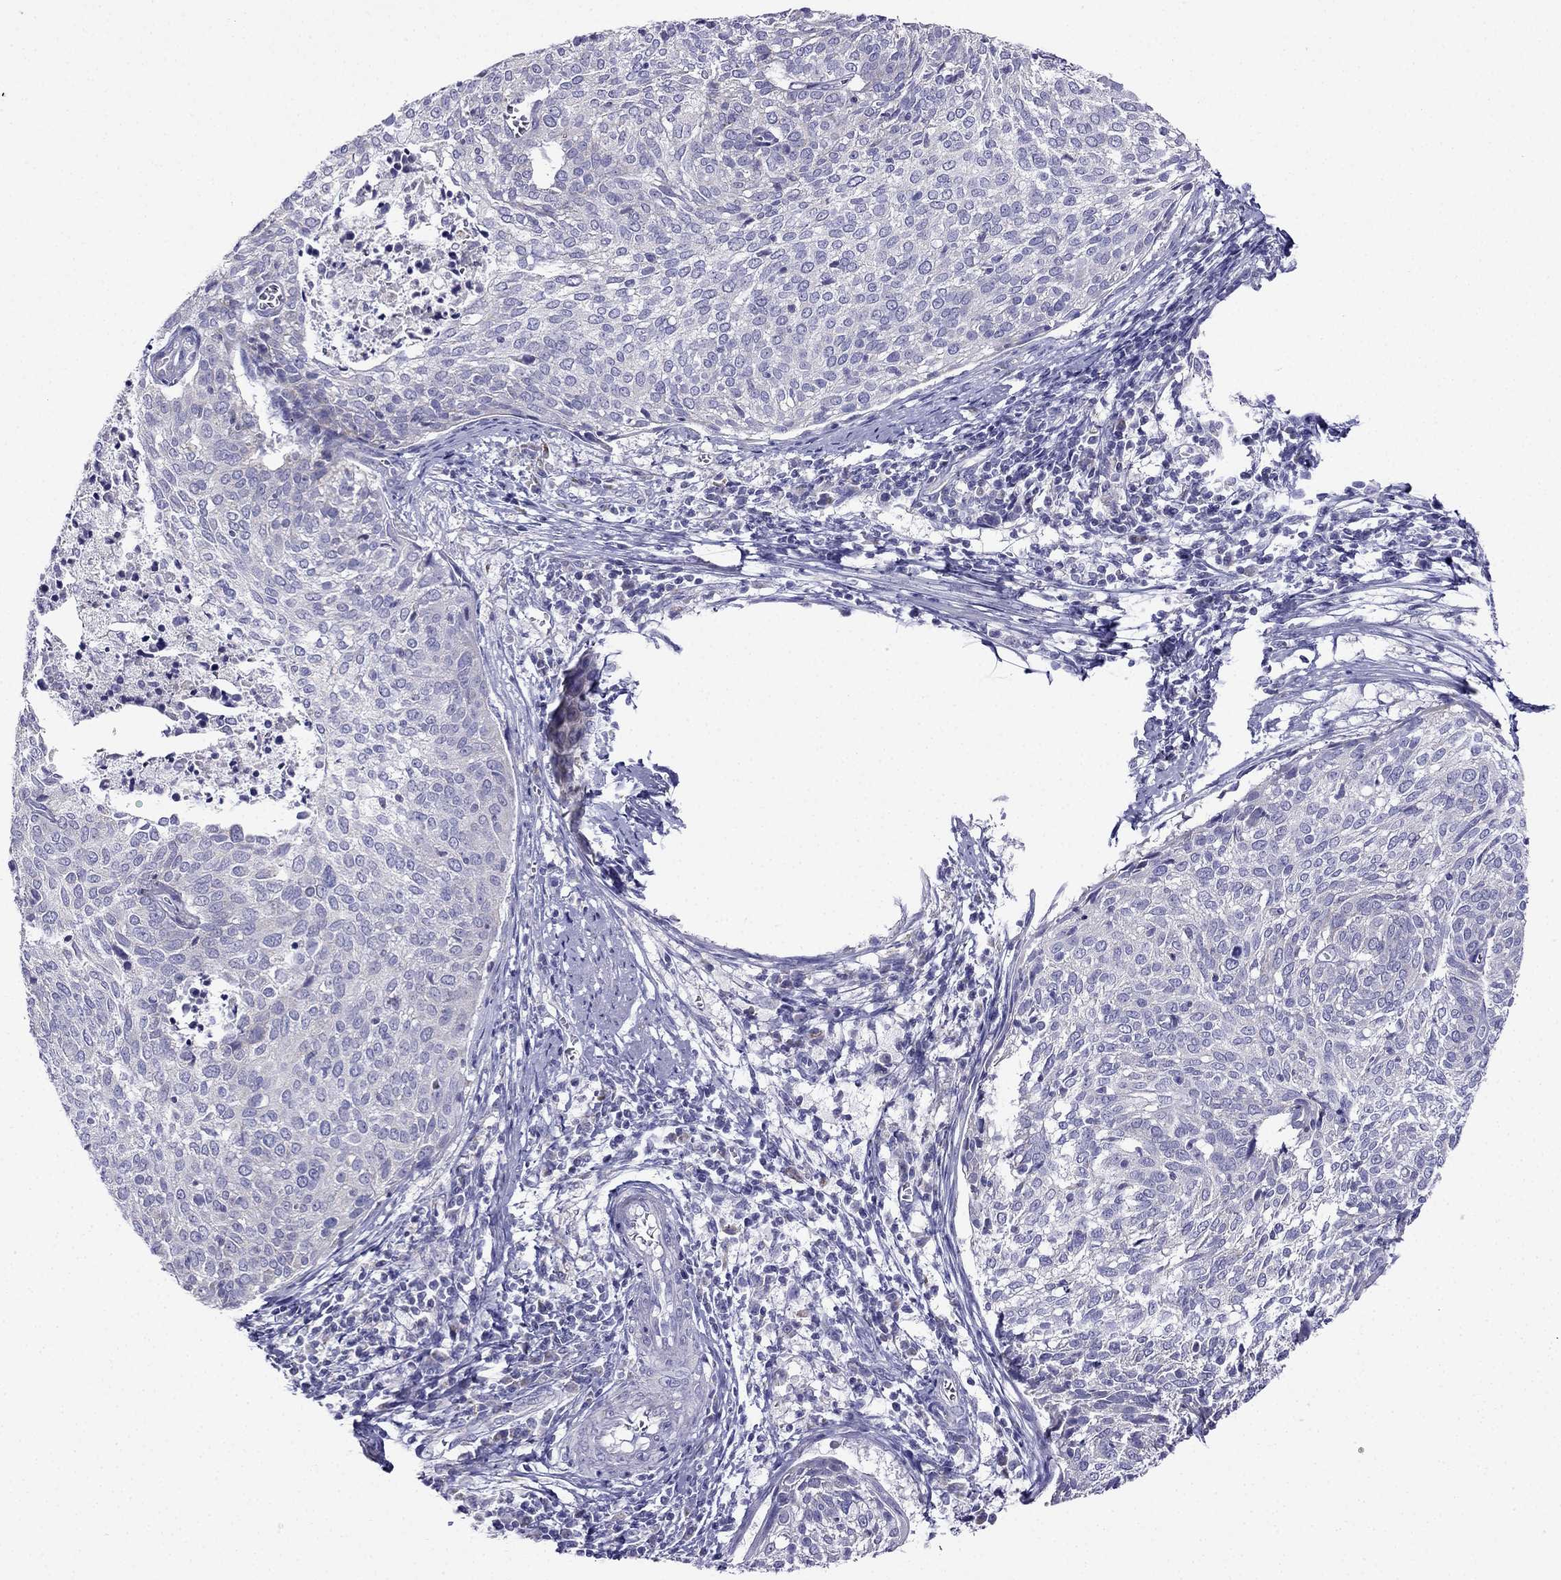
{"staining": {"intensity": "negative", "quantity": "none", "location": "none"}, "tissue": "cervical cancer", "cell_type": "Tumor cells", "image_type": "cancer", "snomed": [{"axis": "morphology", "description": "Squamous cell carcinoma, NOS"}, {"axis": "topography", "description": "Cervix"}], "caption": "Tumor cells show no significant staining in cervical cancer.", "gene": "KIF5A", "patient": {"sex": "female", "age": 39}}